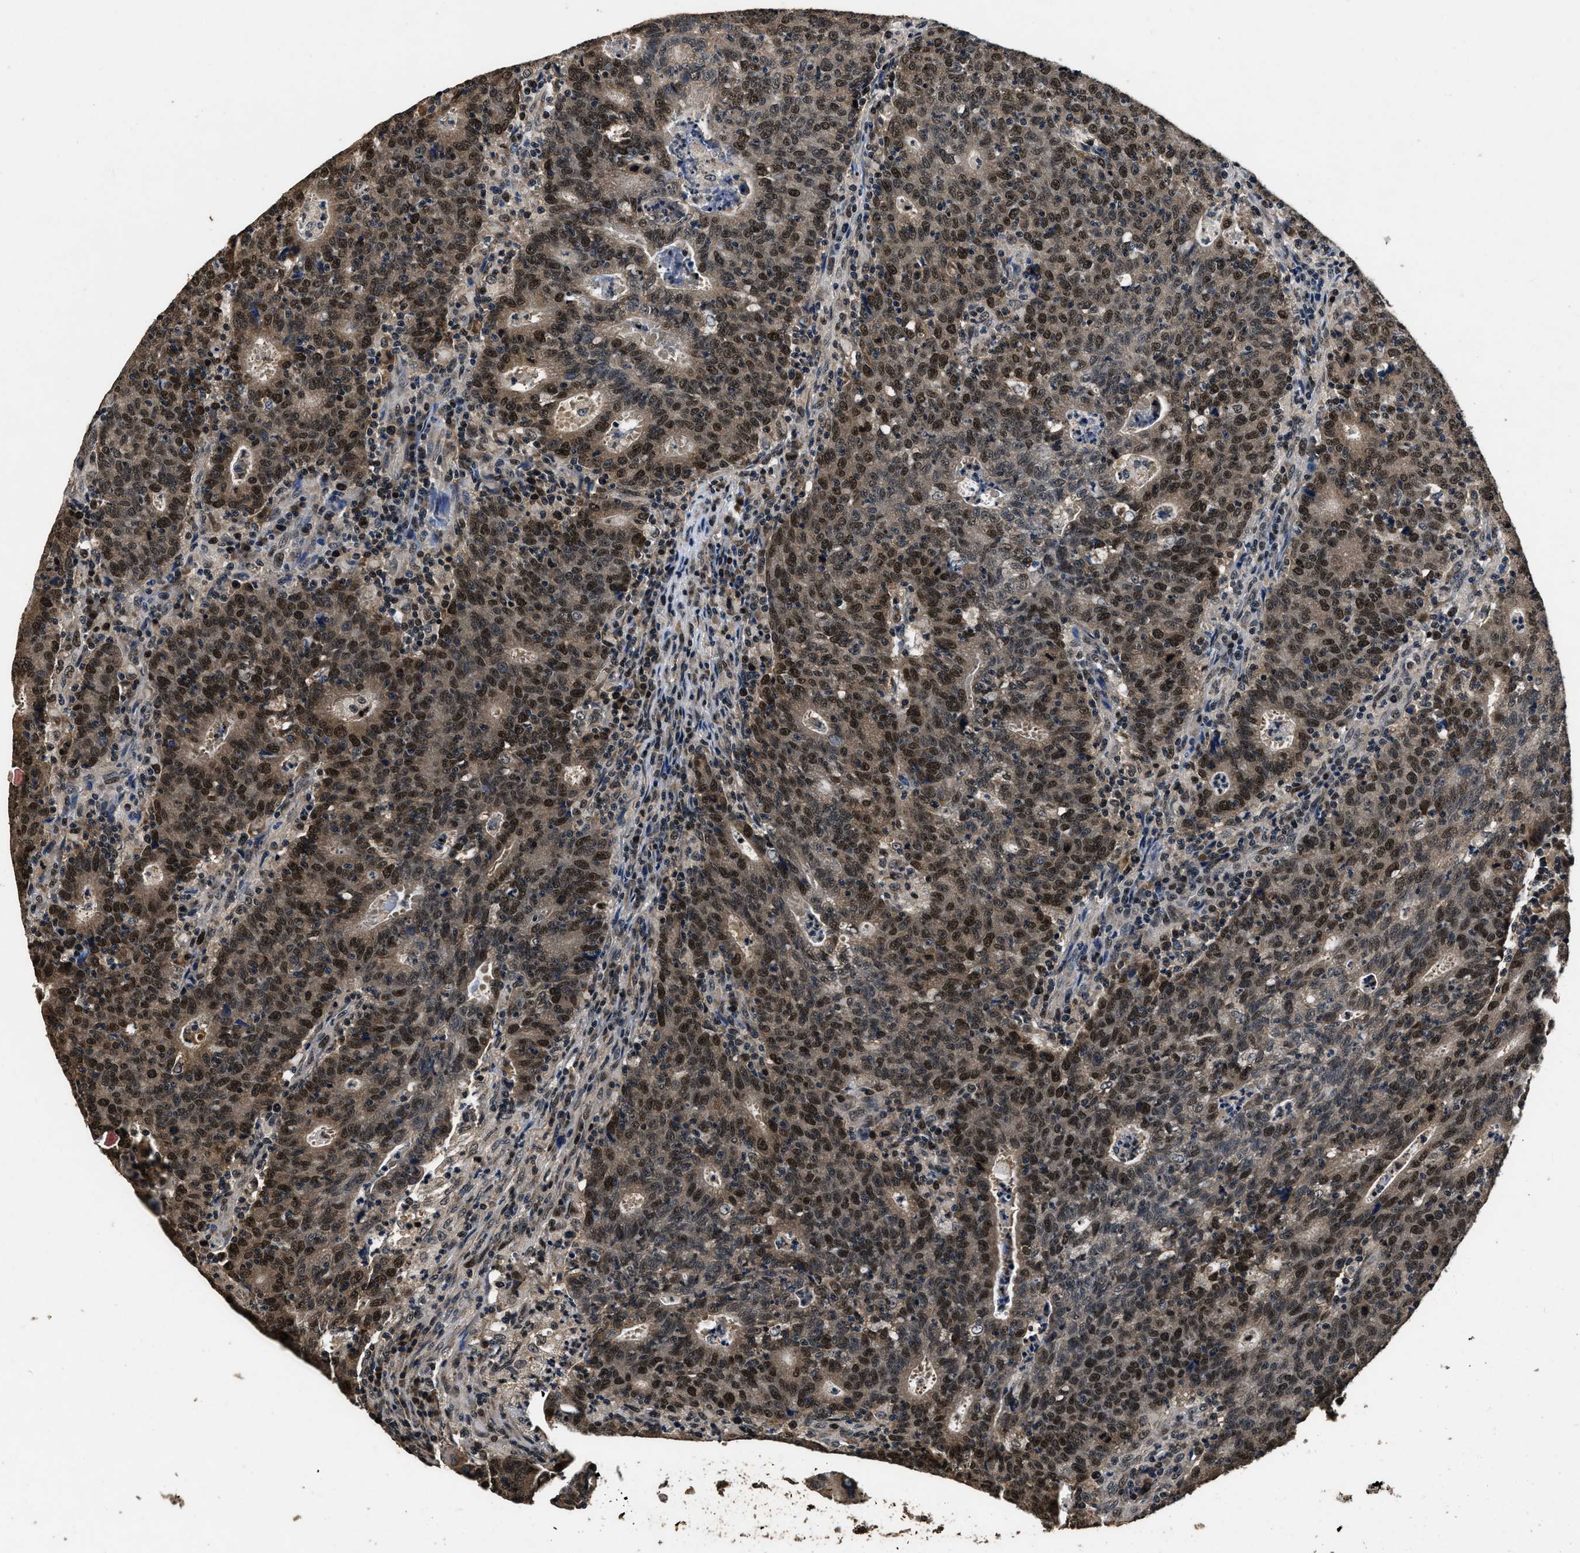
{"staining": {"intensity": "strong", "quantity": ">75%", "location": "nuclear"}, "tissue": "colorectal cancer", "cell_type": "Tumor cells", "image_type": "cancer", "snomed": [{"axis": "morphology", "description": "Adenocarcinoma, NOS"}, {"axis": "topography", "description": "Colon"}], "caption": "The histopathology image displays a brown stain indicating the presence of a protein in the nuclear of tumor cells in adenocarcinoma (colorectal).", "gene": "CSTF1", "patient": {"sex": "female", "age": 75}}